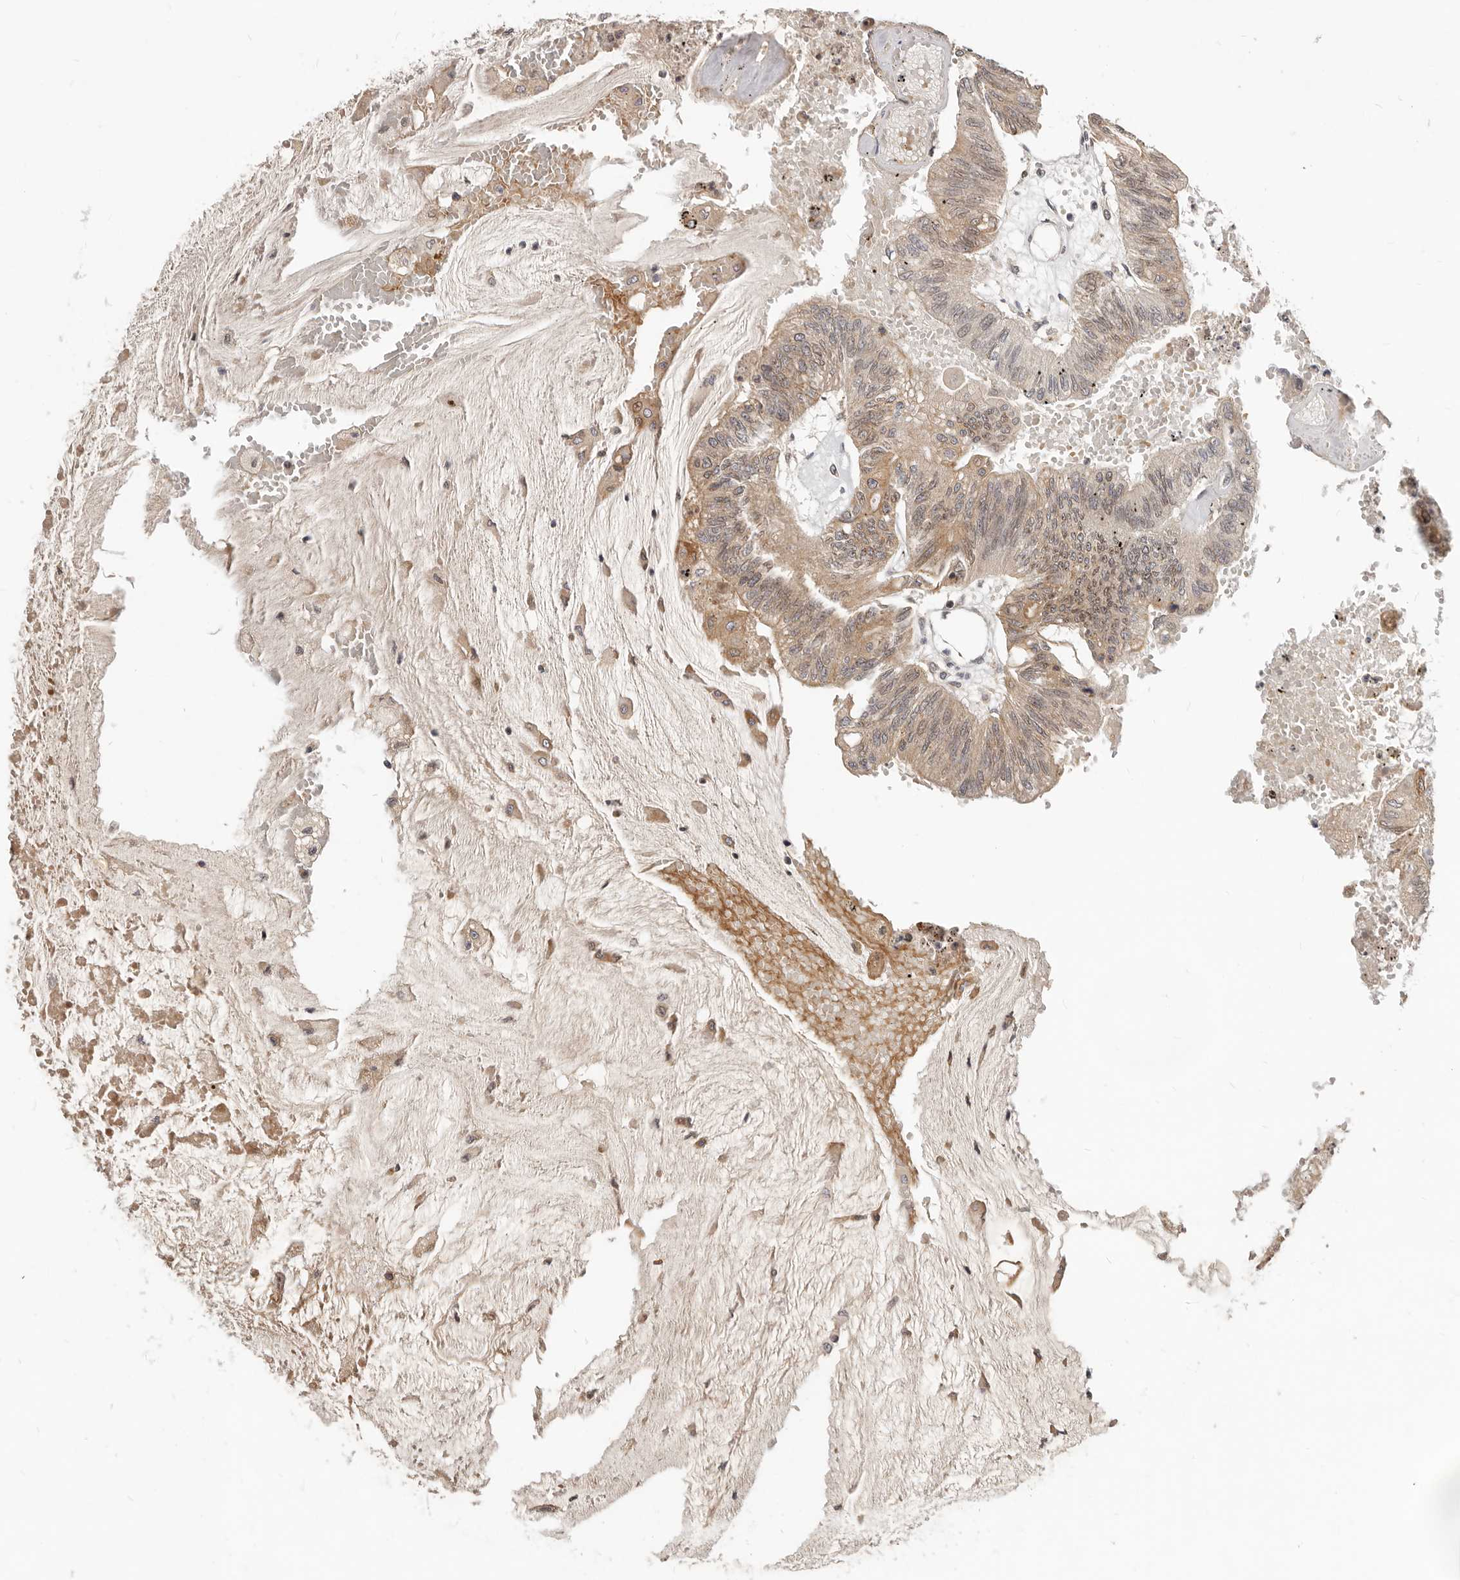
{"staining": {"intensity": "moderate", "quantity": ">75%", "location": "cytoplasmic/membranous"}, "tissue": "colorectal cancer", "cell_type": "Tumor cells", "image_type": "cancer", "snomed": [{"axis": "morphology", "description": "Adenoma, NOS"}, {"axis": "morphology", "description": "Adenocarcinoma, NOS"}, {"axis": "topography", "description": "Colon"}], "caption": "Colorectal cancer was stained to show a protein in brown. There is medium levels of moderate cytoplasmic/membranous staining in about >75% of tumor cells. The protein is stained brown, and the nuclei are stained in blue (DAB (3,3'-diaminobenzidine) IHC with brightfield microscopy, high magnification).", "gene": "NPY4R", "patient": {"sex": "male", "age": 79}}